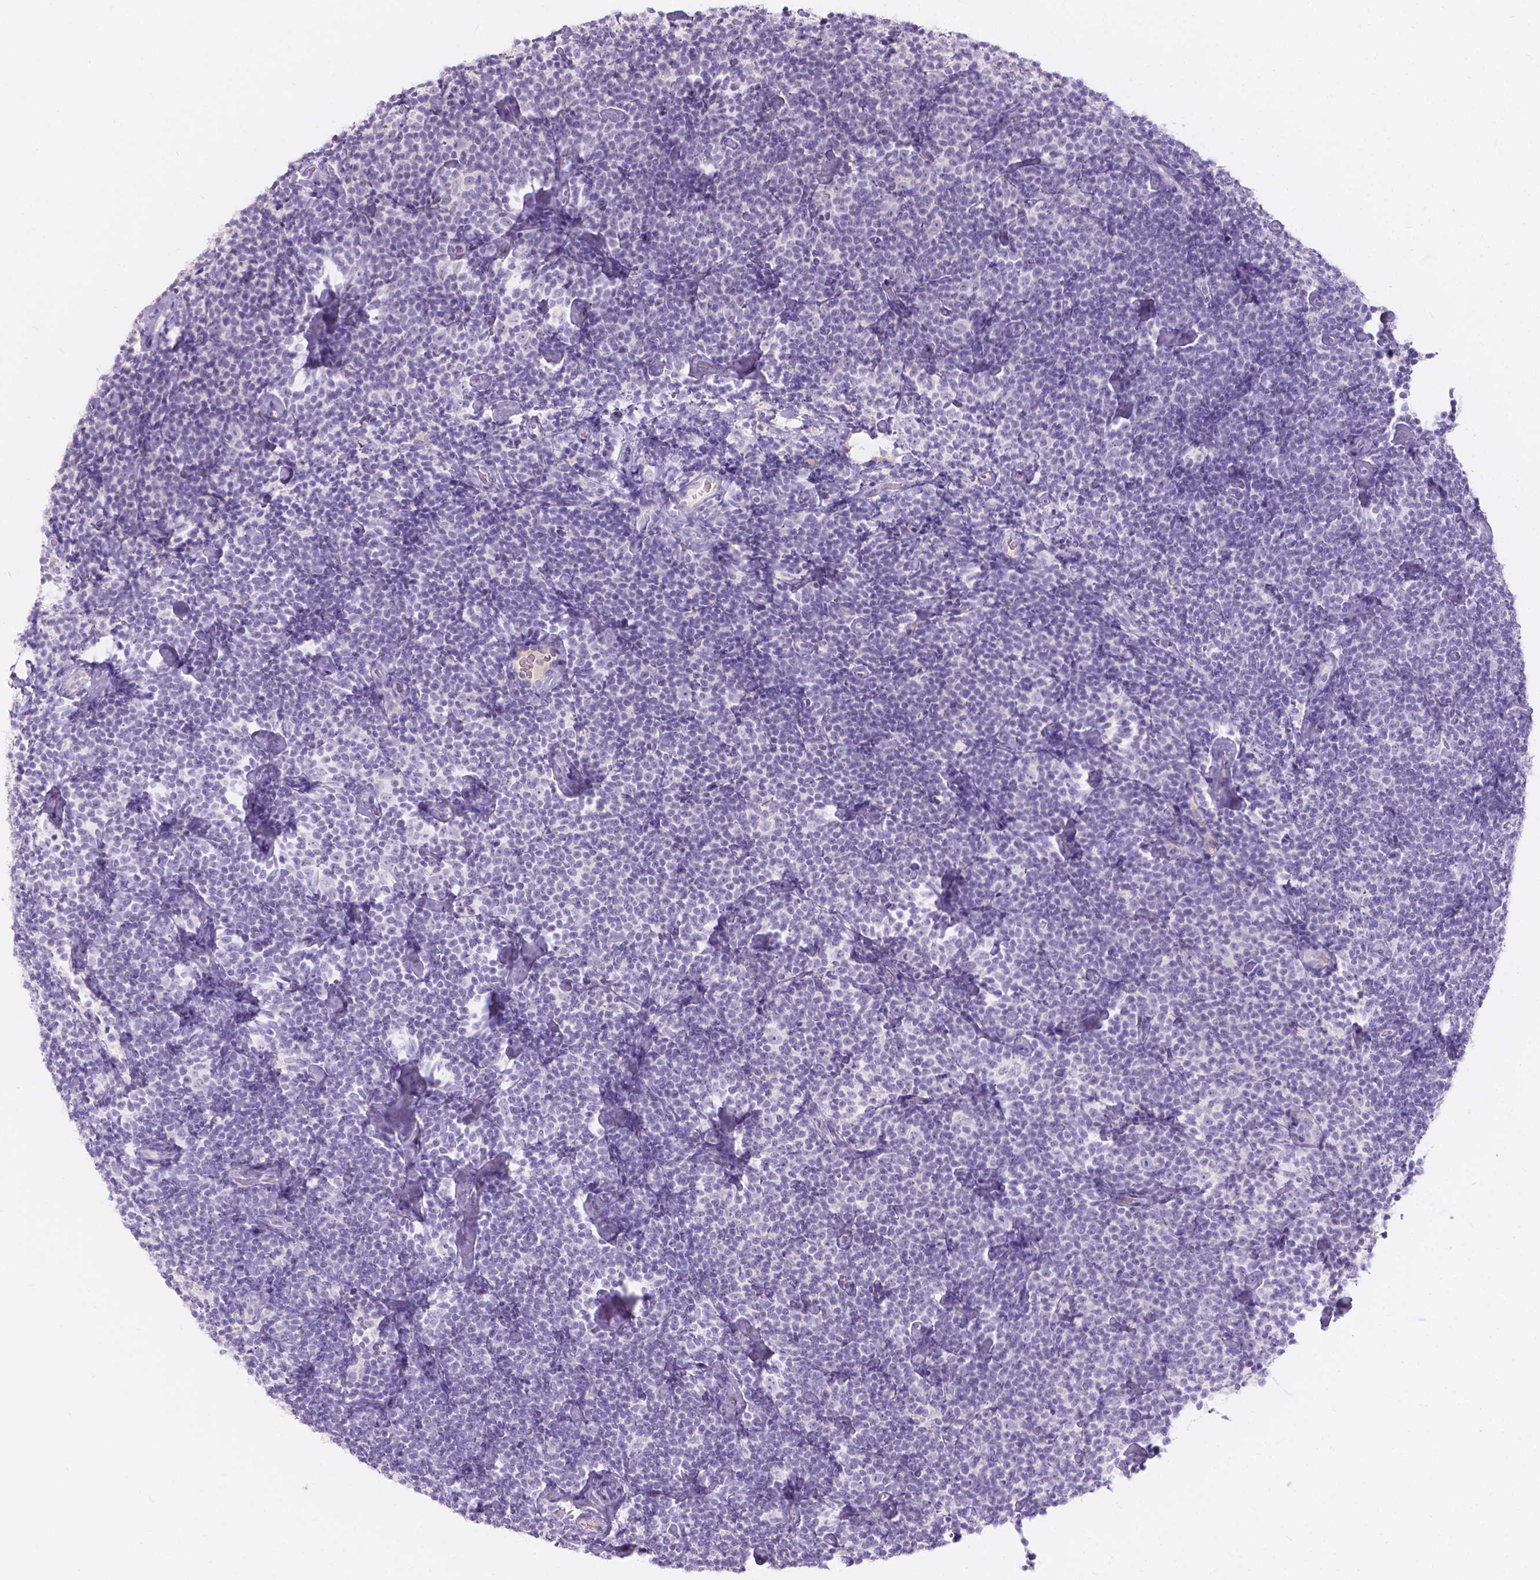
{"staining": {"intensity": "negative", "quantity": "none", "location": "none"}, "tissue": "lymphoma", "cell_type": "Tumor cells", "image_type": "cancer", "snomed": [{"axis": "morphology", "description": "Malignant lymphoma, non-Hodgkin's type, Low grade"}, {"axis": "topography", "description": "Lymph node"}], "caption": "Immunohistochemistry (IHC) image of lymphoma stained for a protein (brown), which displays no positivity in tumor cells.", "gene": "GAL3ST2", "patient": {"sex": "male", "age": 81}}